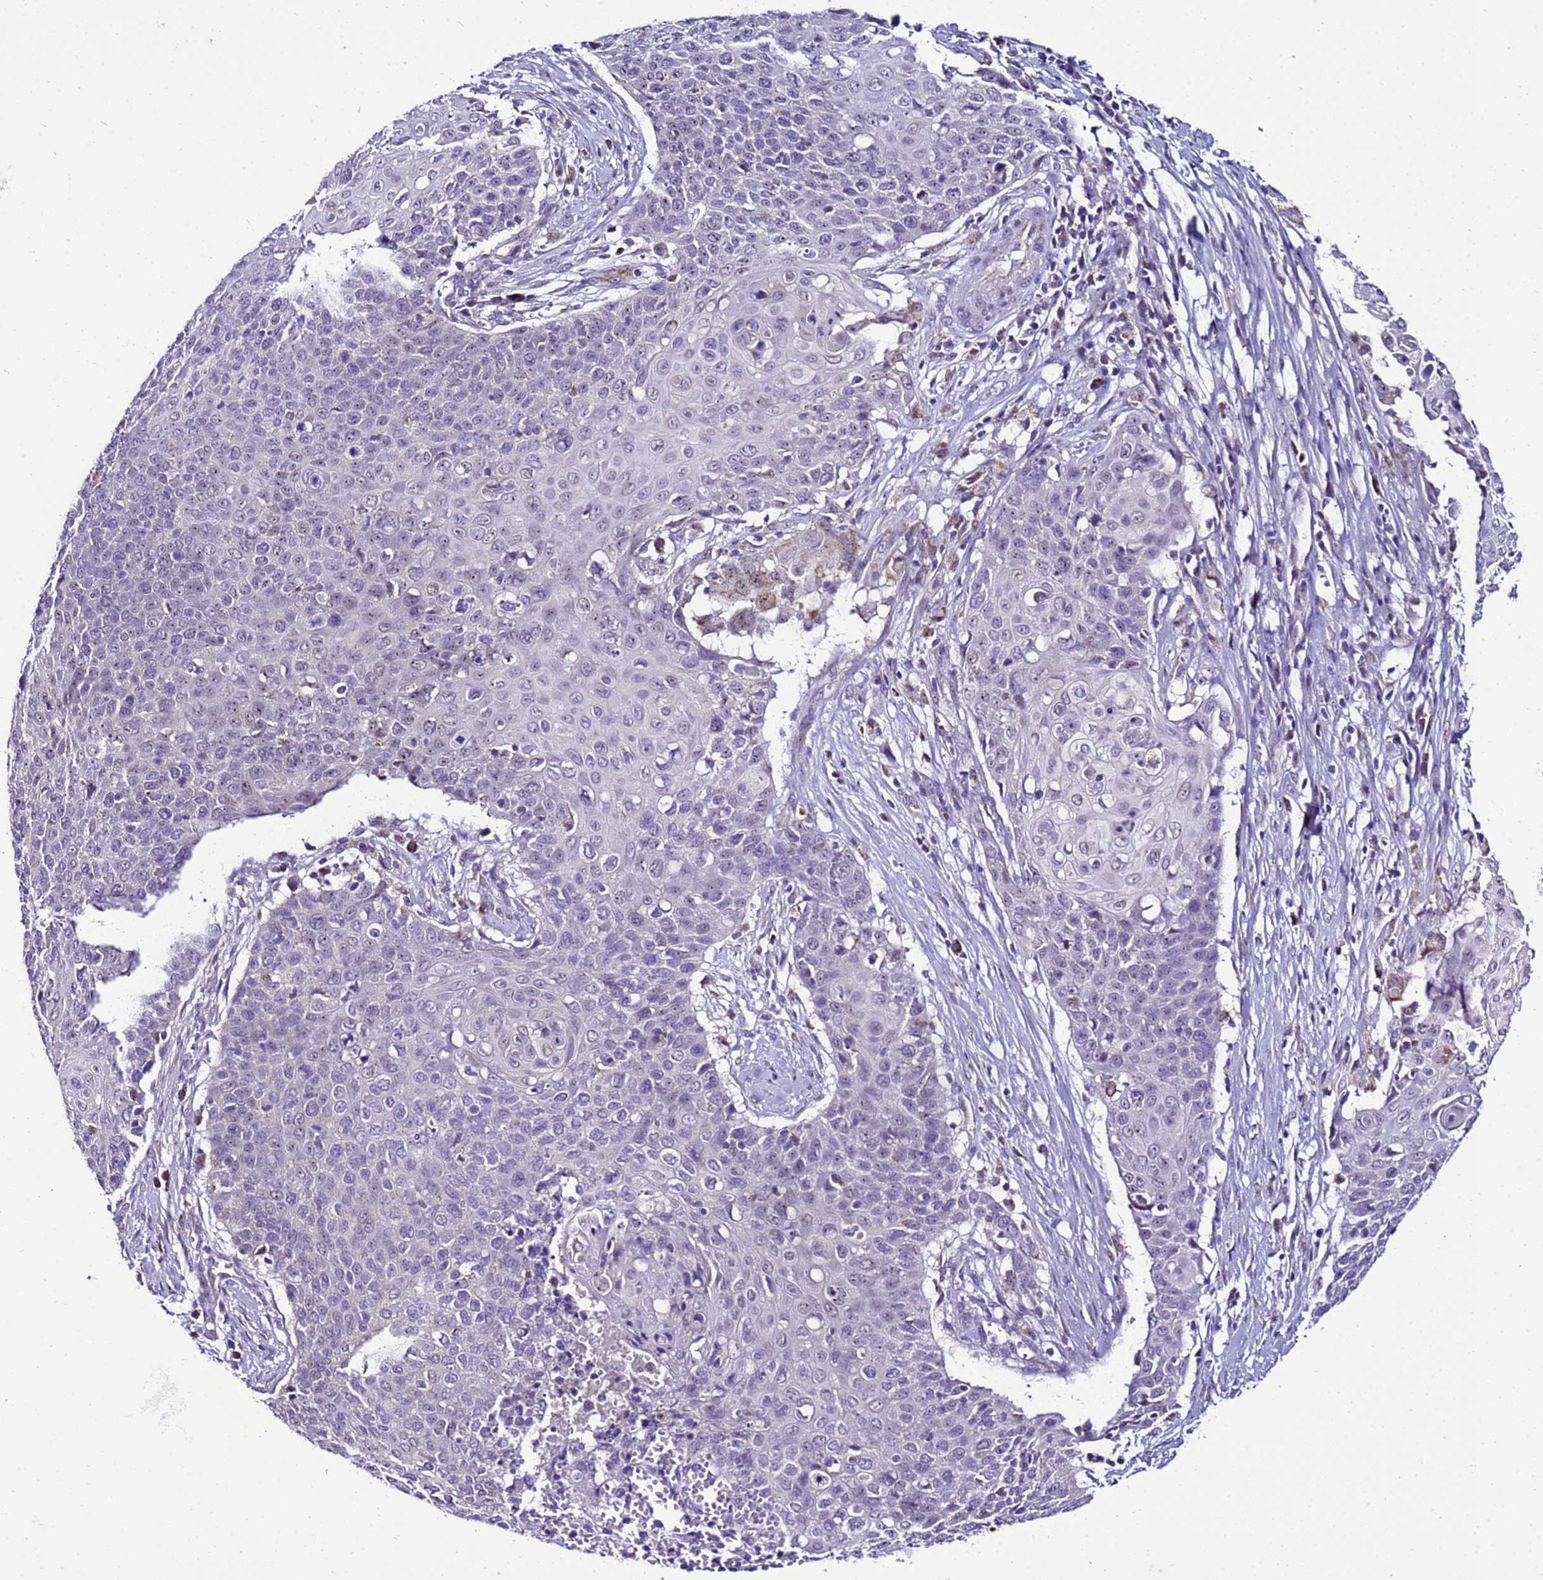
{"staining": {"intensity": "negative", "quantity": "none", "location": "none"}, "tissue": "cervical cancer", "cell_type": "Tumor cells", "image_type": "cancer", "snomed": [{"axis": "morphology", "description": "Squamous cell carcinoma, NOS"}, {"axis": "topography", "description": "Cervix"}], "caption": "Micrograph shows no significant protein staining in tumor cells of cervical cancer (squamous cell carcinoma).", "gene": "DPH6", "patient": {"sex": "female", "age": 39}}